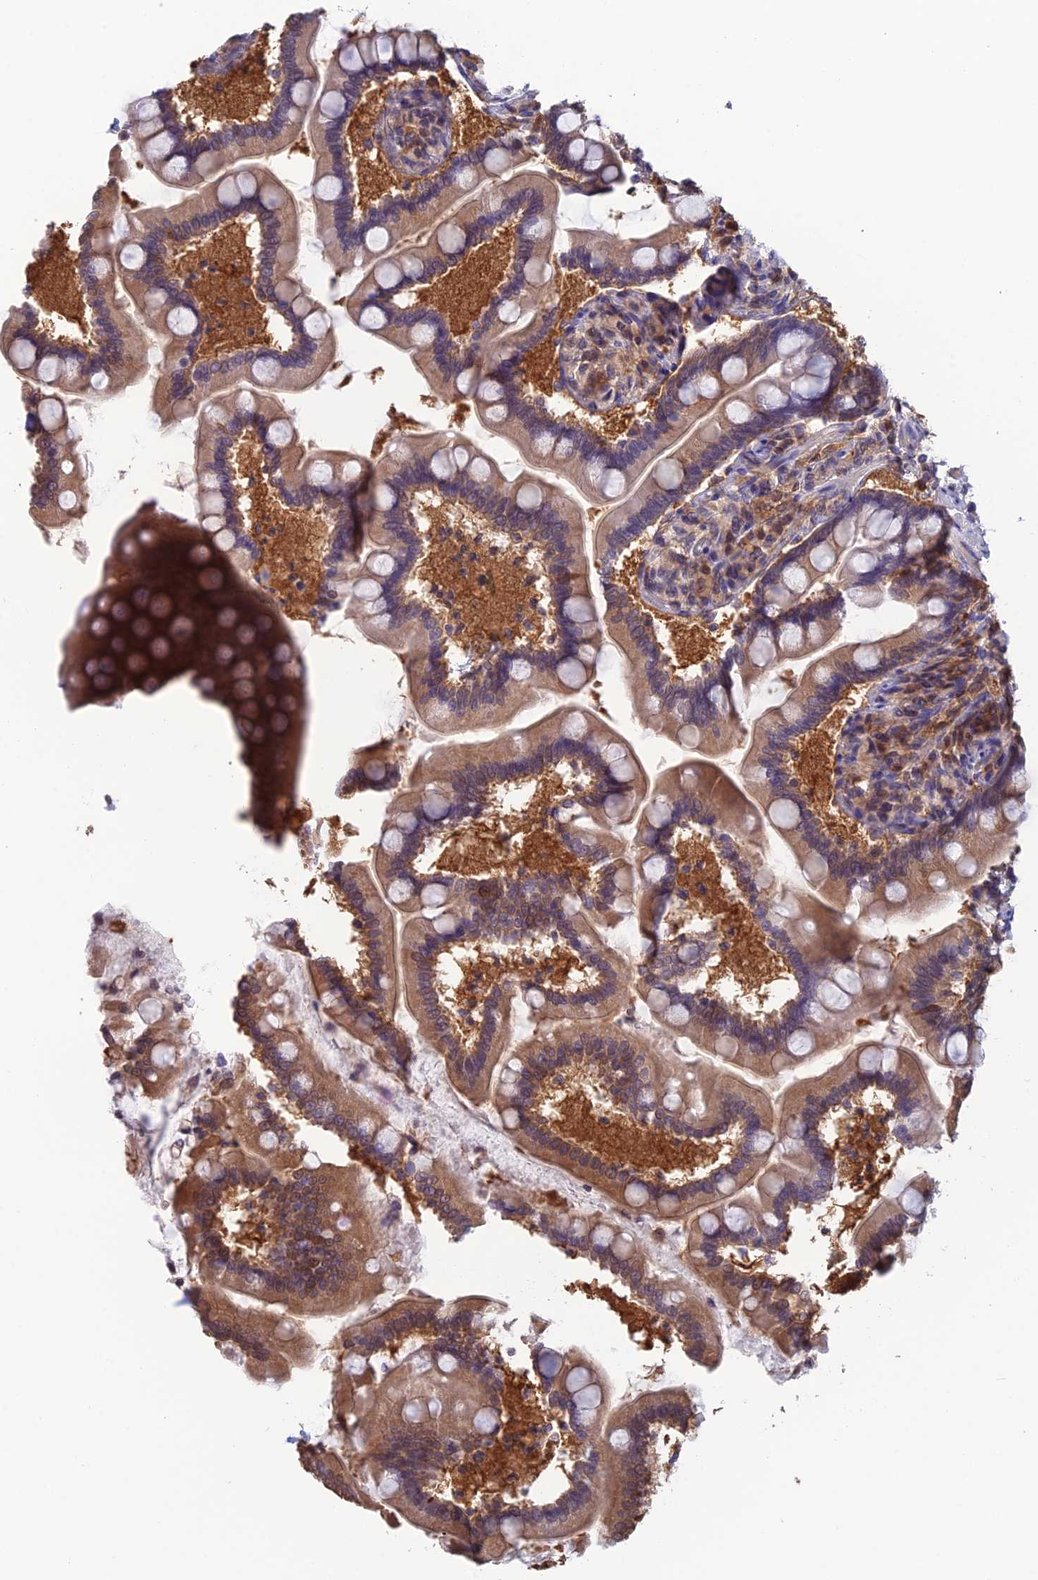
{"staining": {"intensity": "moderate", "quantity": "25%-75%", "location": "cytoplasmic/membranous"}, "tissue": "small intestine", "cell_type": "Glandular cells", "image_type": "normal", "snomed": [{"axis": "morphology", "description": "Normal tissue, NOS"}, {"axis": "topography", "description": "Small intestine"}], "caption": "Immunohistochemical staining of normal human small intestine exhibits moderate cytoplasmic/membranous protein positivity in about 25%-75% of glandular cells. The staining was performed using DAB to visualize the protein expression in brown, while the nuclei were stained in blue with hematoxylin (Magnification: 20x).", "gene": "HINT1", "patient": {"sex": "female", "age": 64}}